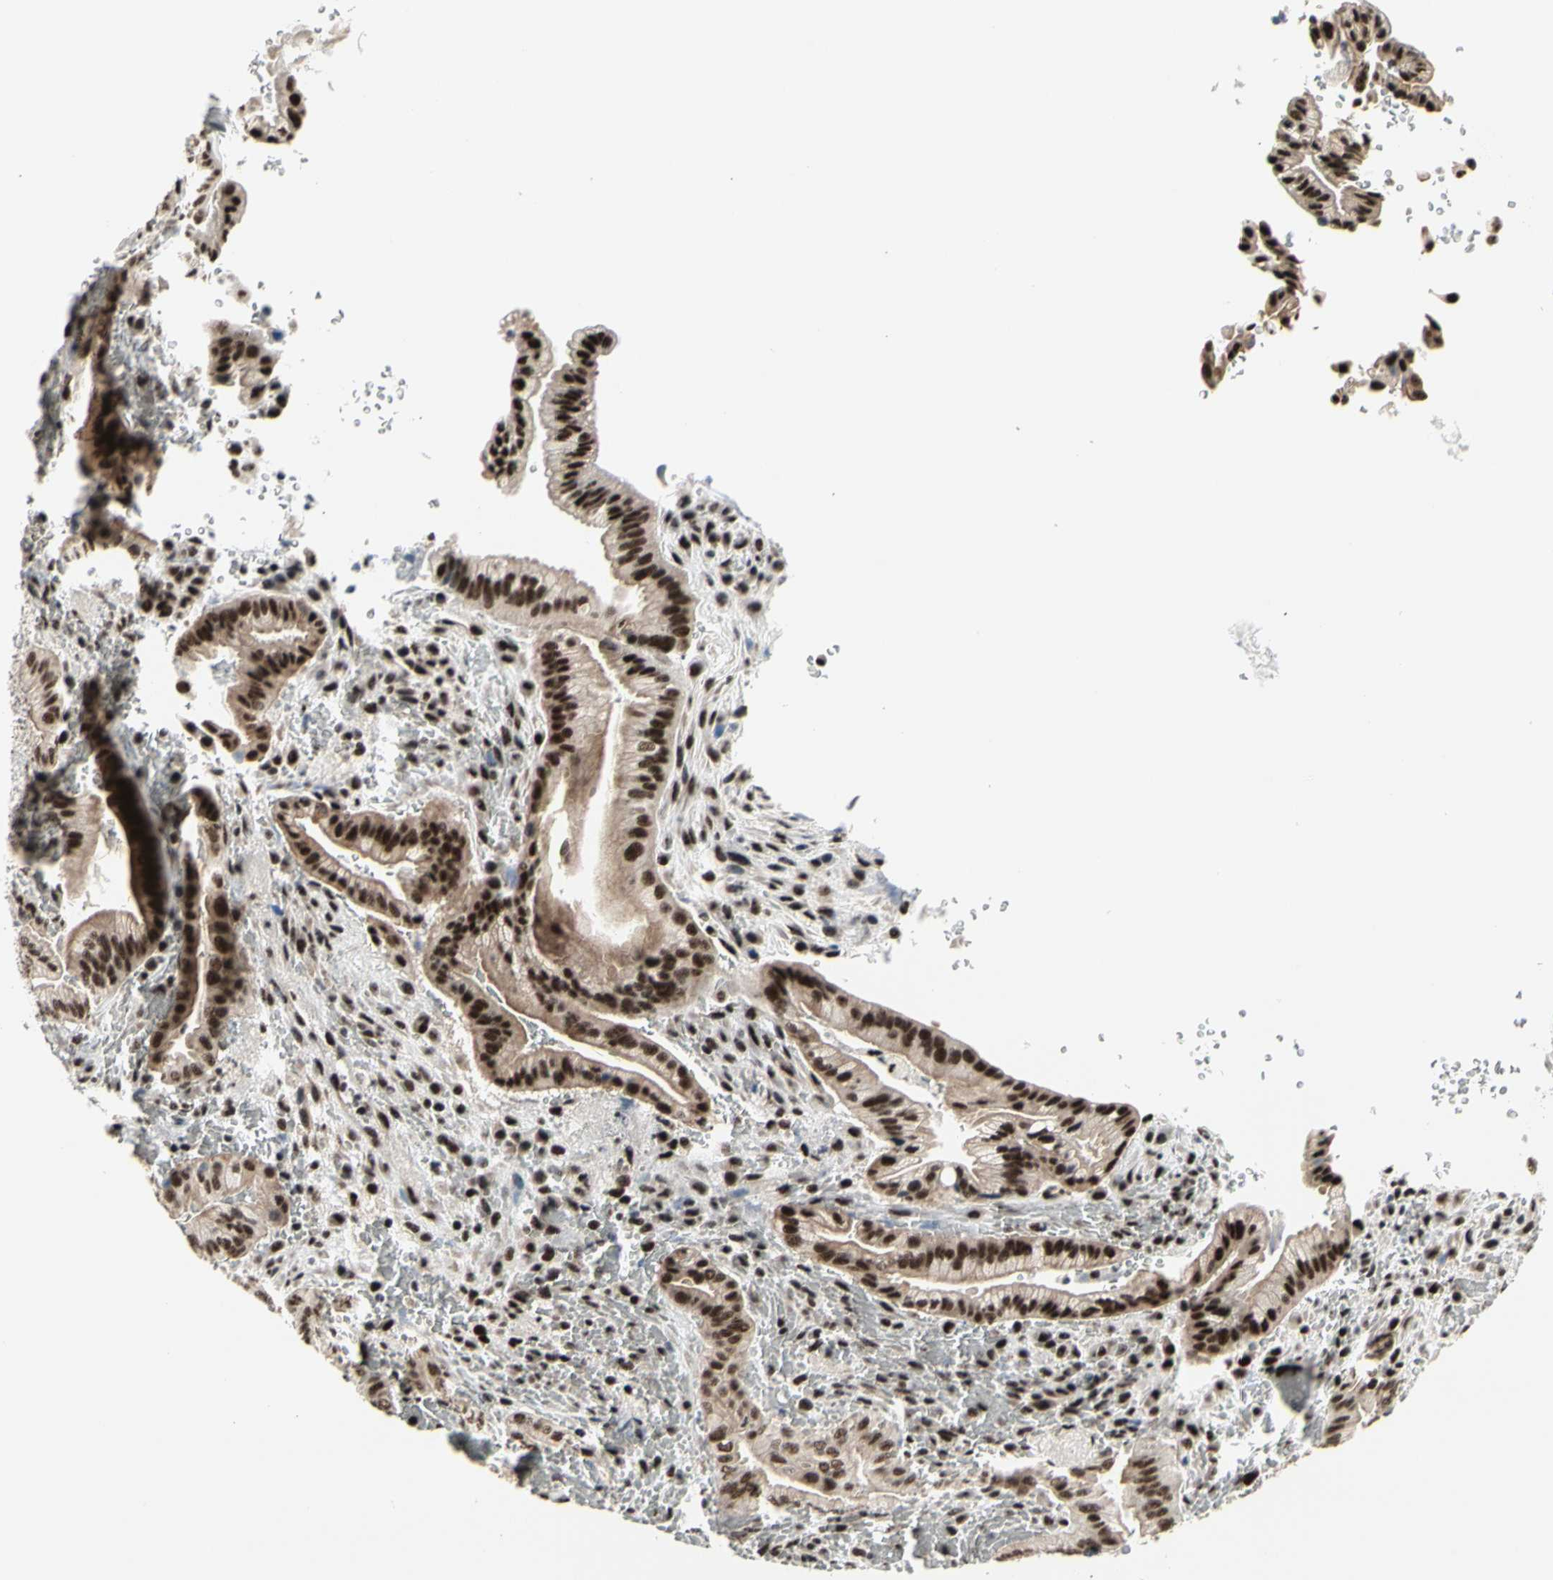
{"staining": {"intensity": "strong", "quantity": ">75%", "location": "nuclear"}, "tissue": "liver cancer", "cell_type": "Tumor cells", "image_type": "cancer", "snomed": [{"axis": "morphology", "description": "Cholangiocarcinoma"}, {"axis": "topography", "description": "Liver"}], "caption": "Liver cancer stained for a protein reveals strong nuclear positivity in tumor cells.", "gene": "SRSF11", "patient": {"sex": "female", "age": 68}}